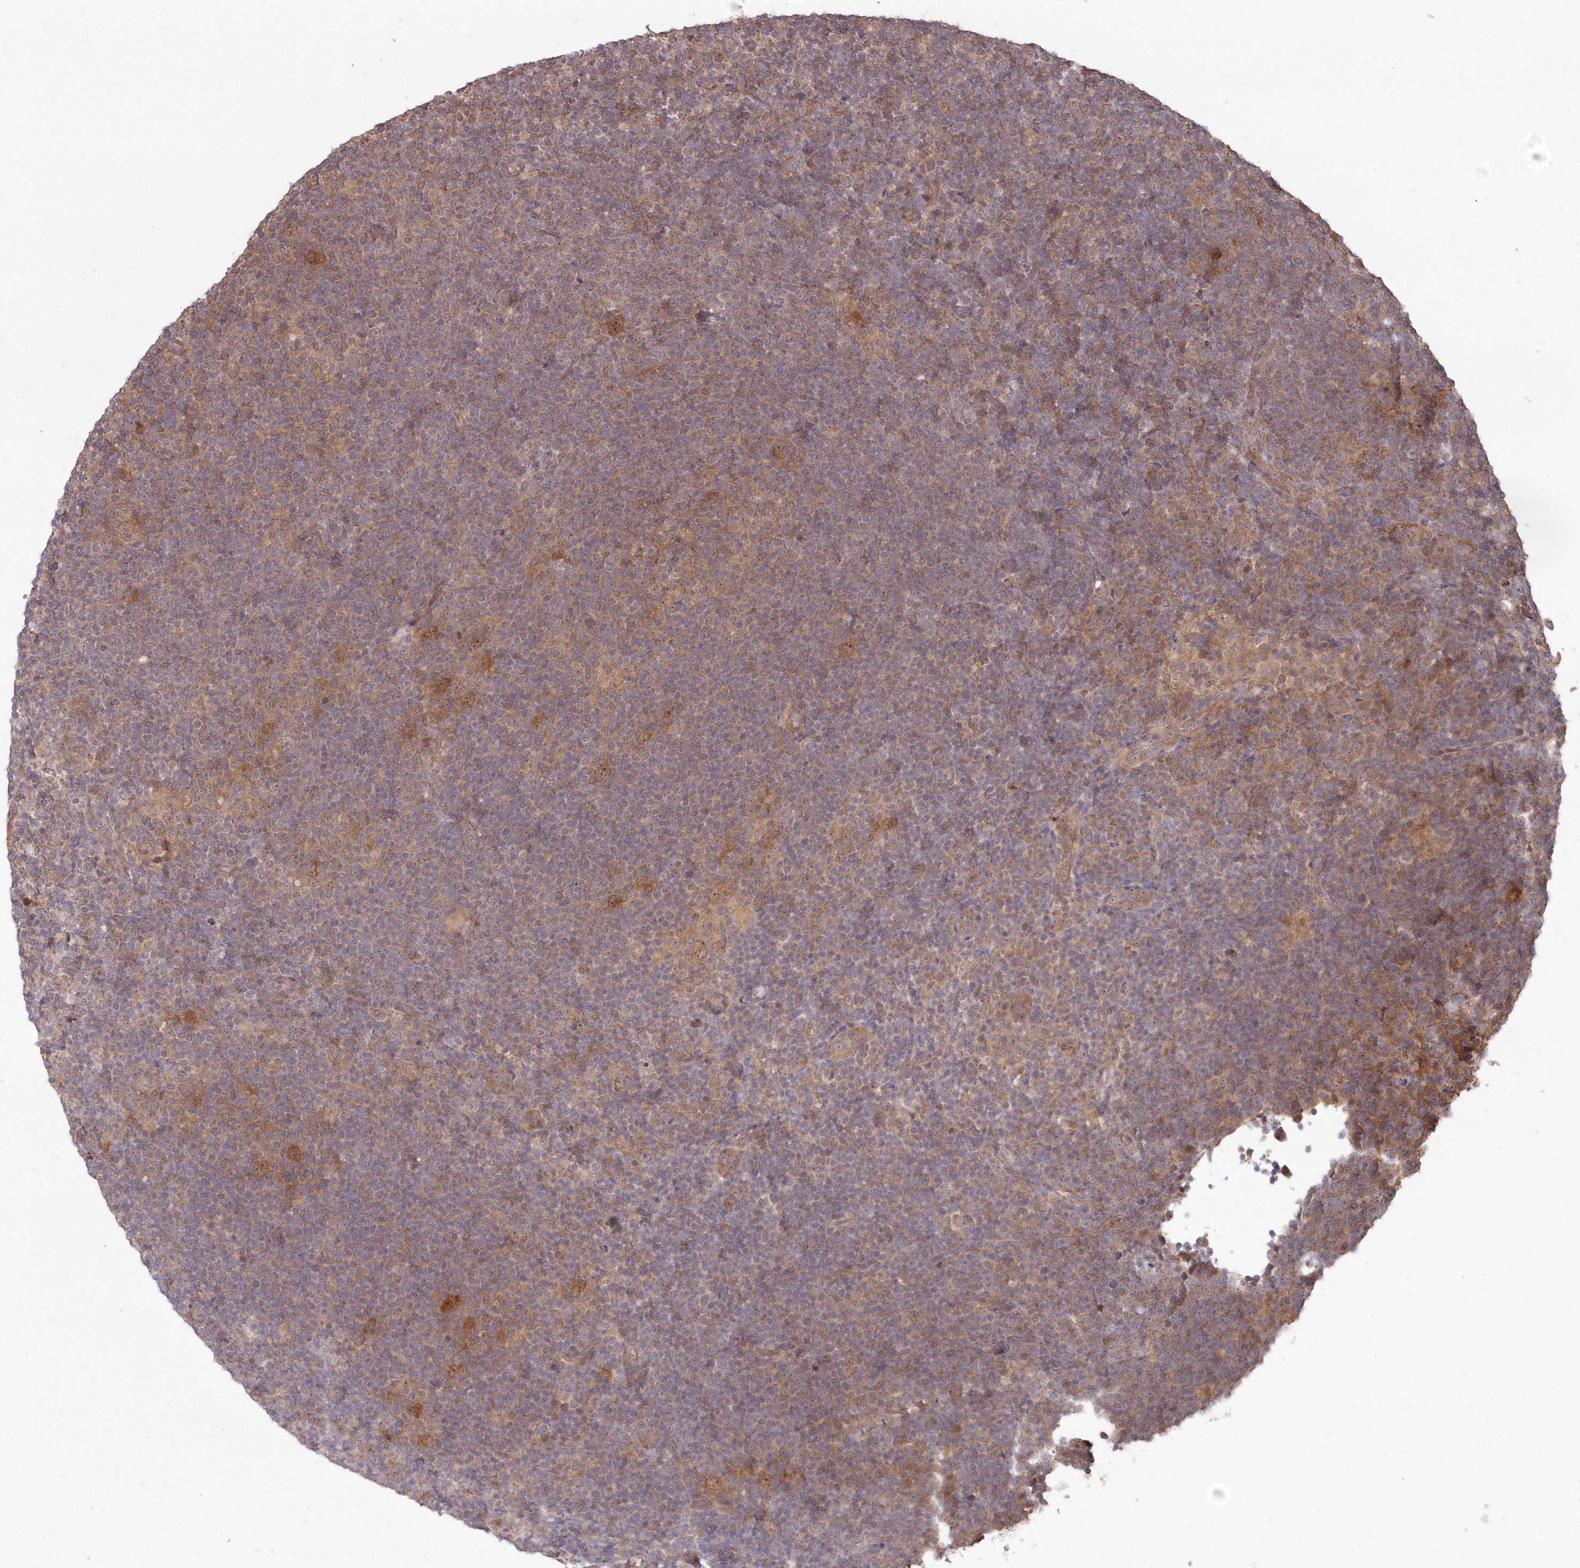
{"staining": {"intensity": "moderate", "quantity": ">75%", "location": "cytoplasmic/membranous,nuclear"}, "tissue": "lymphoma", "cell_type": "Tumor cells", "image_type": "cancer", "snomed": [{"axis": "morphology", "description": "Hodgkin's disease, NOS"}, {"axis": "topography", "description": "Lymph node"}], "caption": "Hodgkin's disease stained with DAB immunohistochemistry (IHC) reveals medium levels of moderate cytoplasmic/membranous and nuclear expression in approximately >75% of tumor cells. (DAB IHC, brown staining for protein, blue staining for nuclei).", "gene": "TBCA", "patient": {"sex": "female", "age": 57}}